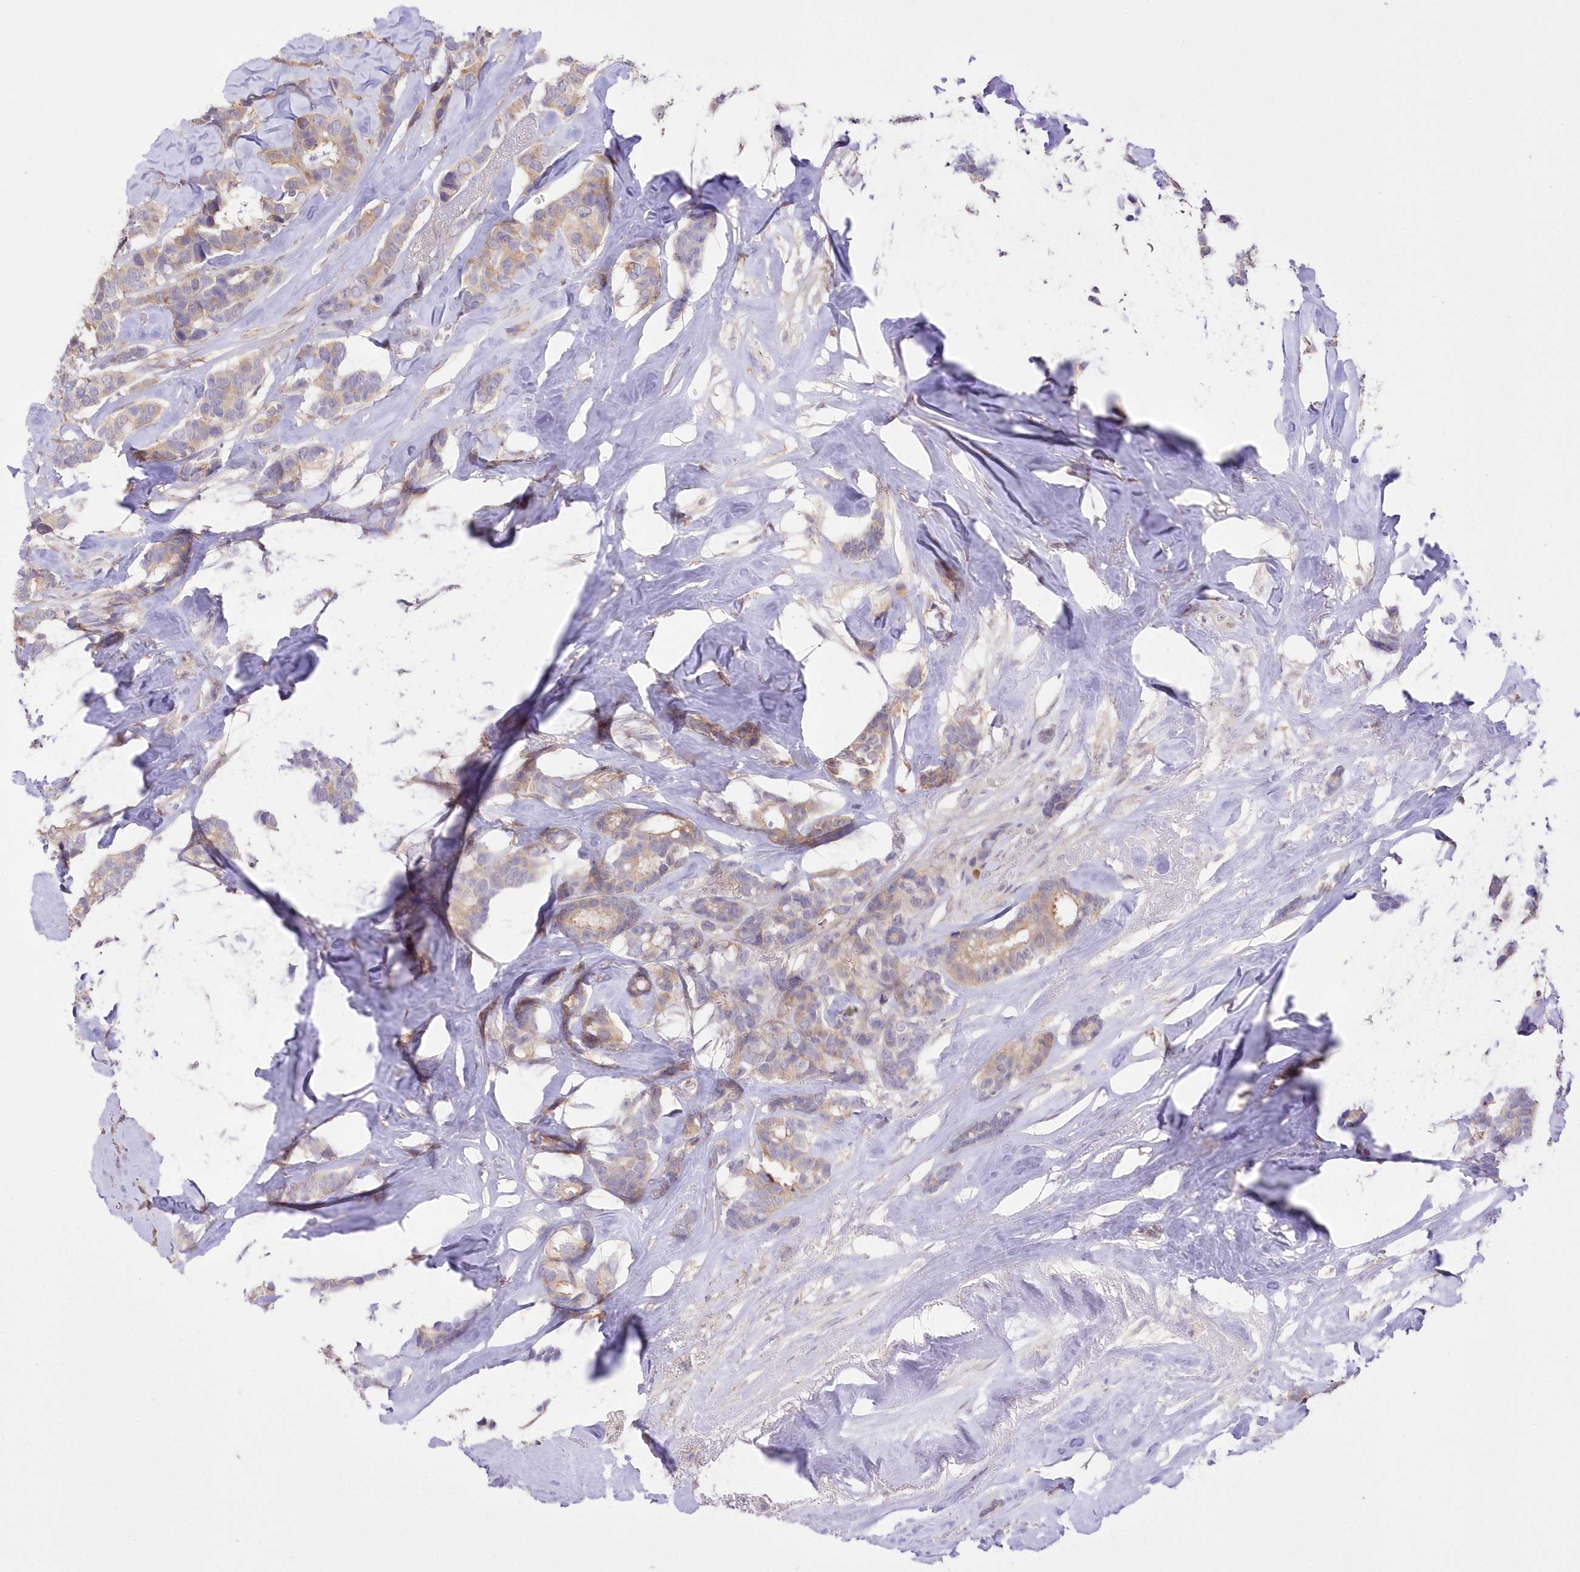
{"staining": {"intensity": "weak", "quantity": "25%-75%", "location": "cytoplasmic/membranous"}, "tissue": "breast cancer", "cell_type": "Tumor cells", "image_type": "cancer", "snomed": [{"axis": "morphology", "description": "Duct carcinoma"}, {"axis": "topography", "description": "Breast"}], "caption": "The image shows immunohistochemical staining of breast cancer. There is weak cytoplasmic/membranous positivity is identified in approximately 25%-75% of tumor cells.", "gene": "FAM241B", "patient": {"sex": "female", "age": 40}}